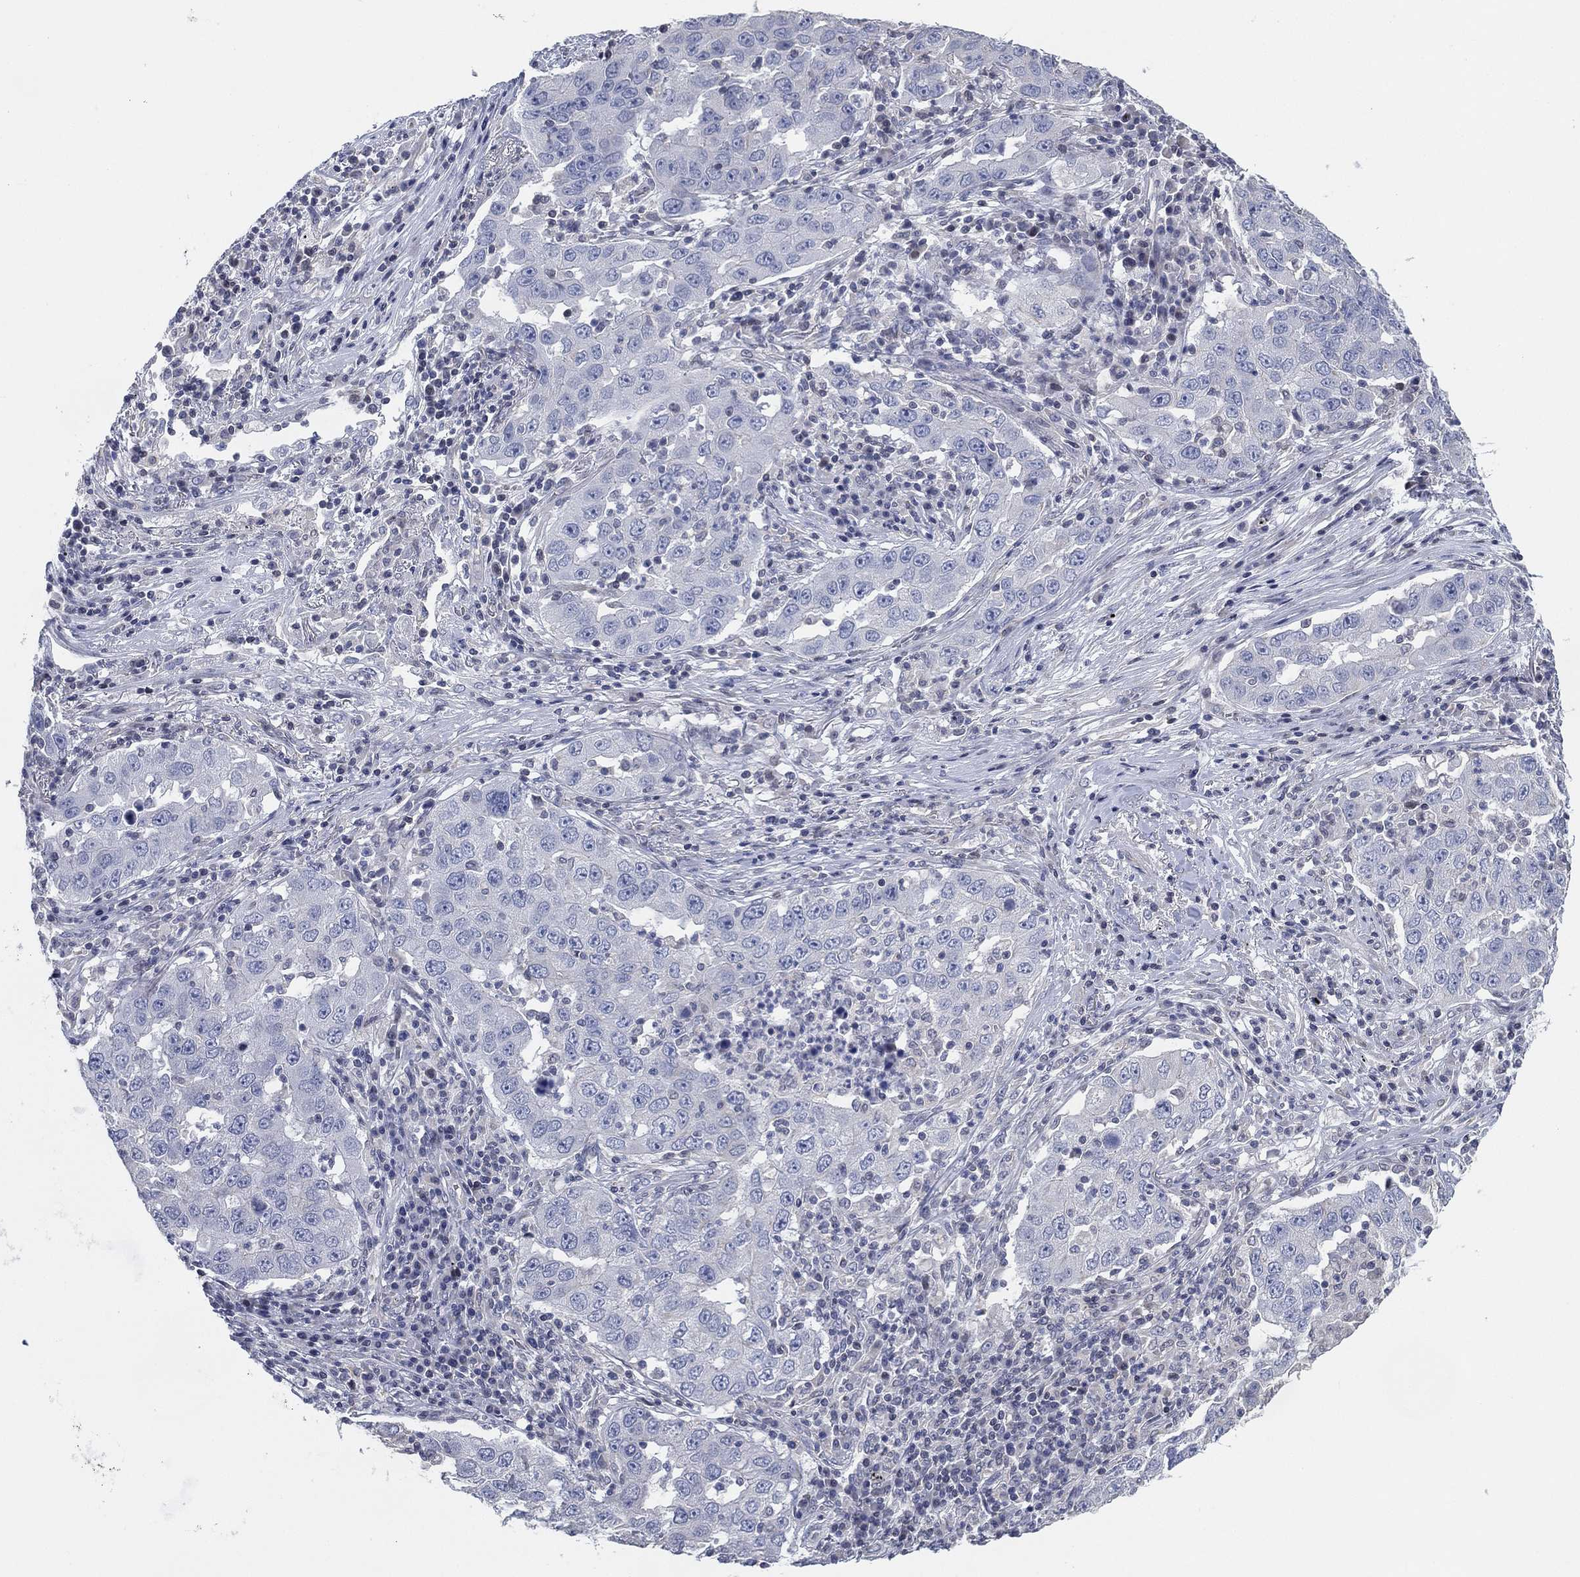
{"staining": {"intensity": "negative", "quantity": "none", "location": "none"}, "tissue": "lung cancer", "cell_type": "Tumor cells", "image_type": "cancer", "snomed": [{"axis": "morphology", "description": "Adenocarcinoma, NOS"}, {"axis": "topography", "description": "Lung"}], "caption": "Immunohistochemistry (IHC) image of neoplastic tissue: human lung adenocarcinoma stained with DAB (3,3'-diaminobenzidine) reveals no significant protein positivity in tumor cells.", "gene": "CFTR", "patient": {"sex": "male", "age": 73}}